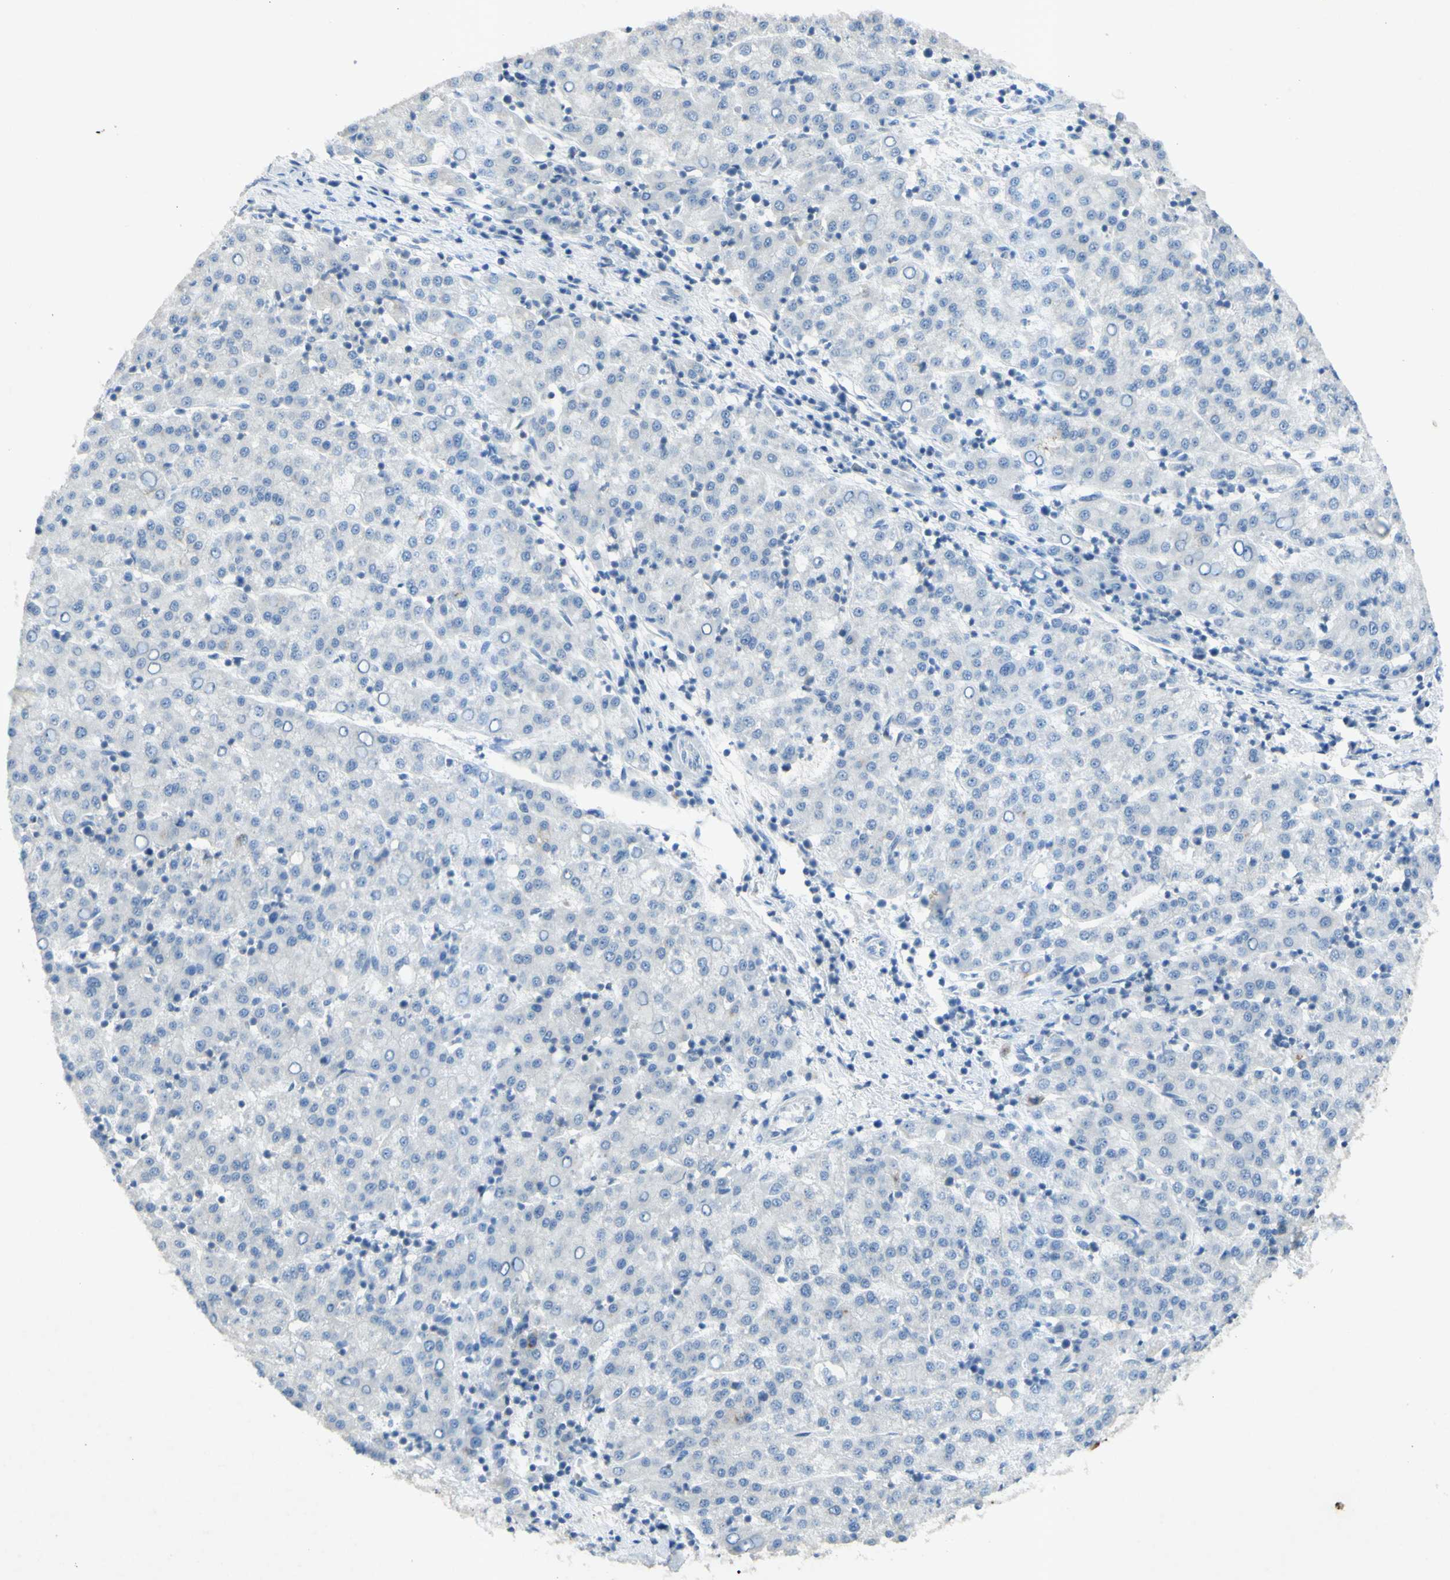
{"staining": {"intensity": "negative", "quantity": "none", "location": "none"}, "tissue": "liver cancer", "cell_type": "Tumor cells", "image_type": "cancer", "snomed": [{"axis": "morphology", "description": "Carcinoma, Hepatocellular, NOS"}, {"axis": "topography", "description": "Liver"}], "caption": "Immunohistochemistry (IHC) photomicrograph of neoplastic tissue: human liver cancer stained with DAB (3,3'-diaminobenzidine) exhibits no significant protein expression in tumor cells.", "gene": "GDF15", "patient": {"sex": "female", "age": 58}}